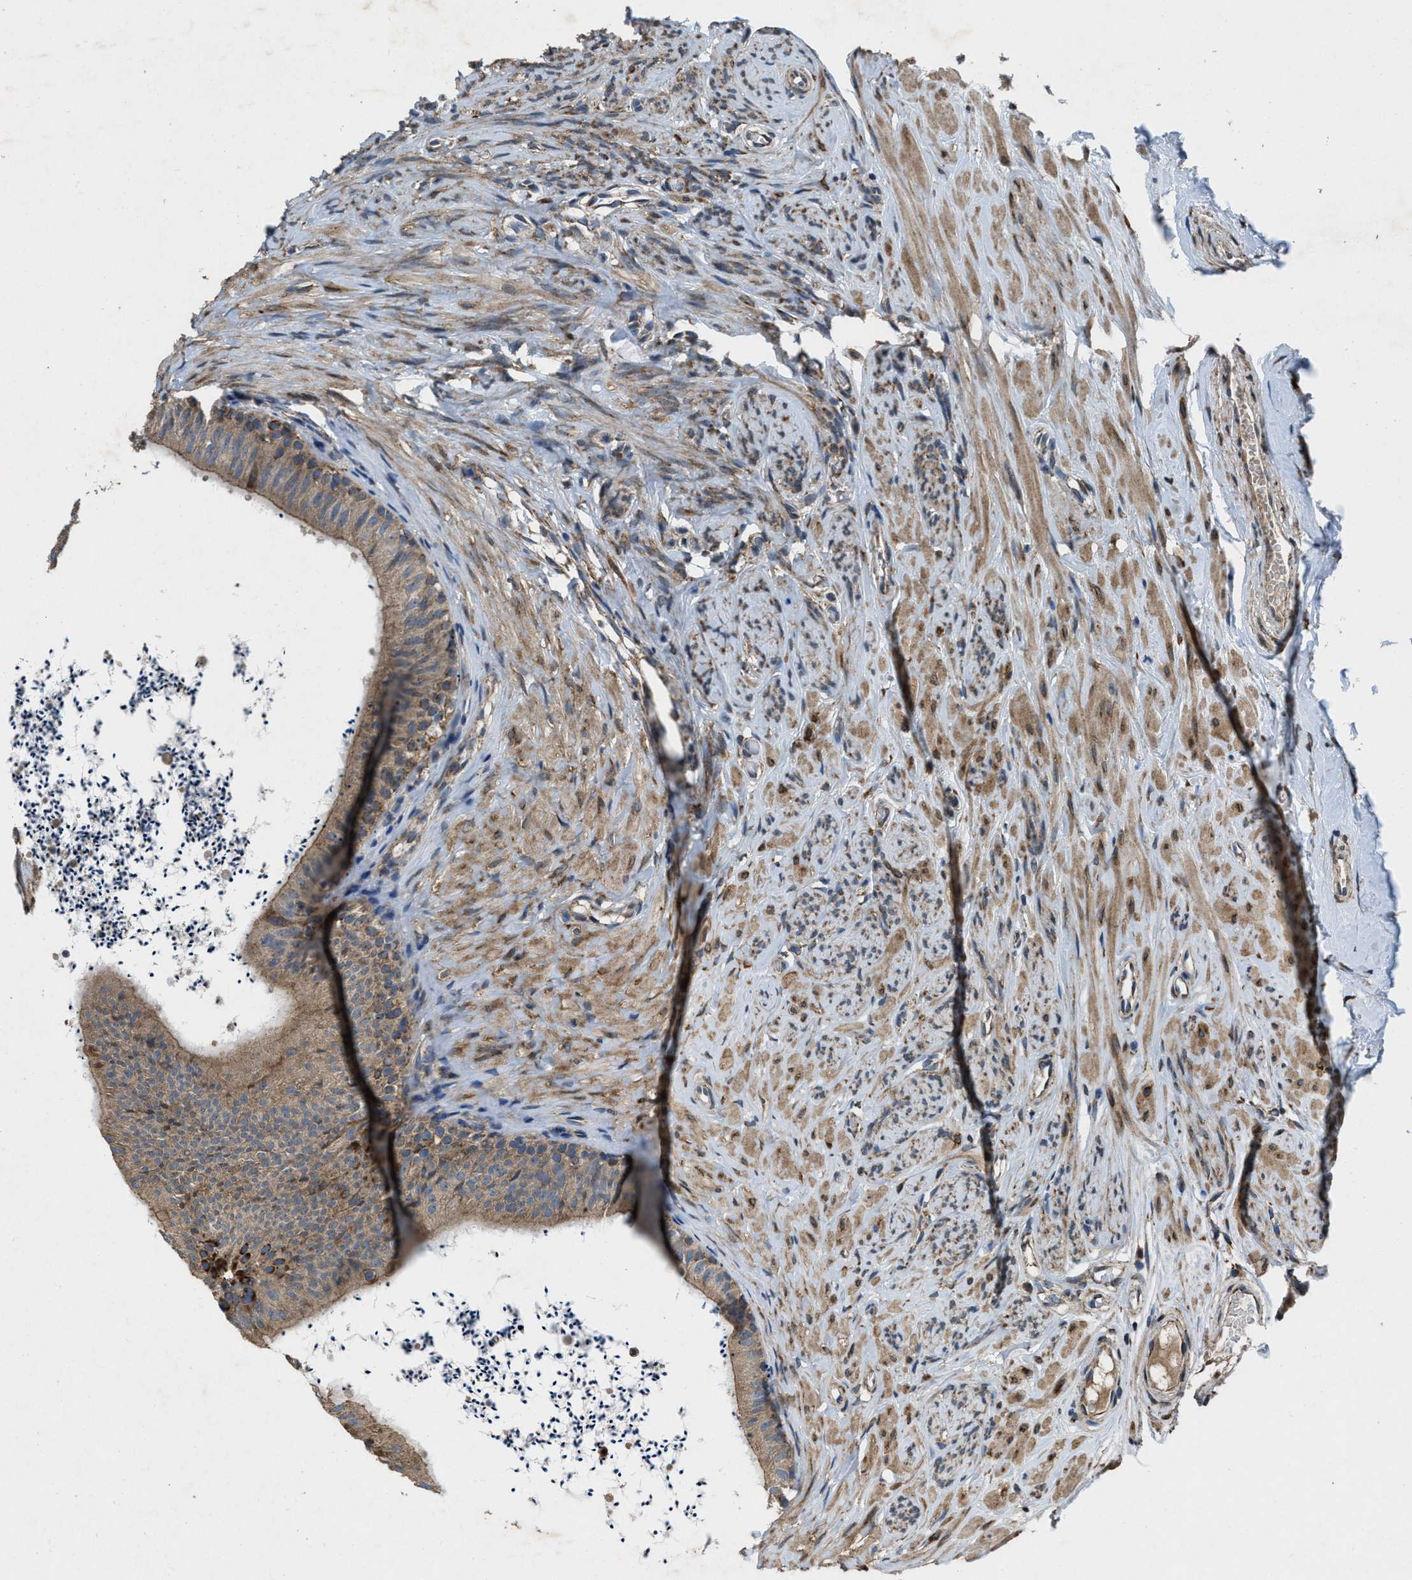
{"staining": {"intensity": "moderate", "quantity": ">75%", "location": "cytoplasmic/membranous"}, "tissue": "epididymis", "cell_type": "Glandular cells", "image_type": "normal", "snomed": [{"axis": "morphology", "description": "Normal tissue, NOS"}, {"axis": "topography", "description": "Epididymis"}], "caption": "This is a micrograph of immunohistochemistry (IHC) staining of normal epididymis, which shows moderate staining in the cytoplasmic/membranous of glandular cells.", "gene": "PDP1", "patient": {"sex": "male", "age": 56}}